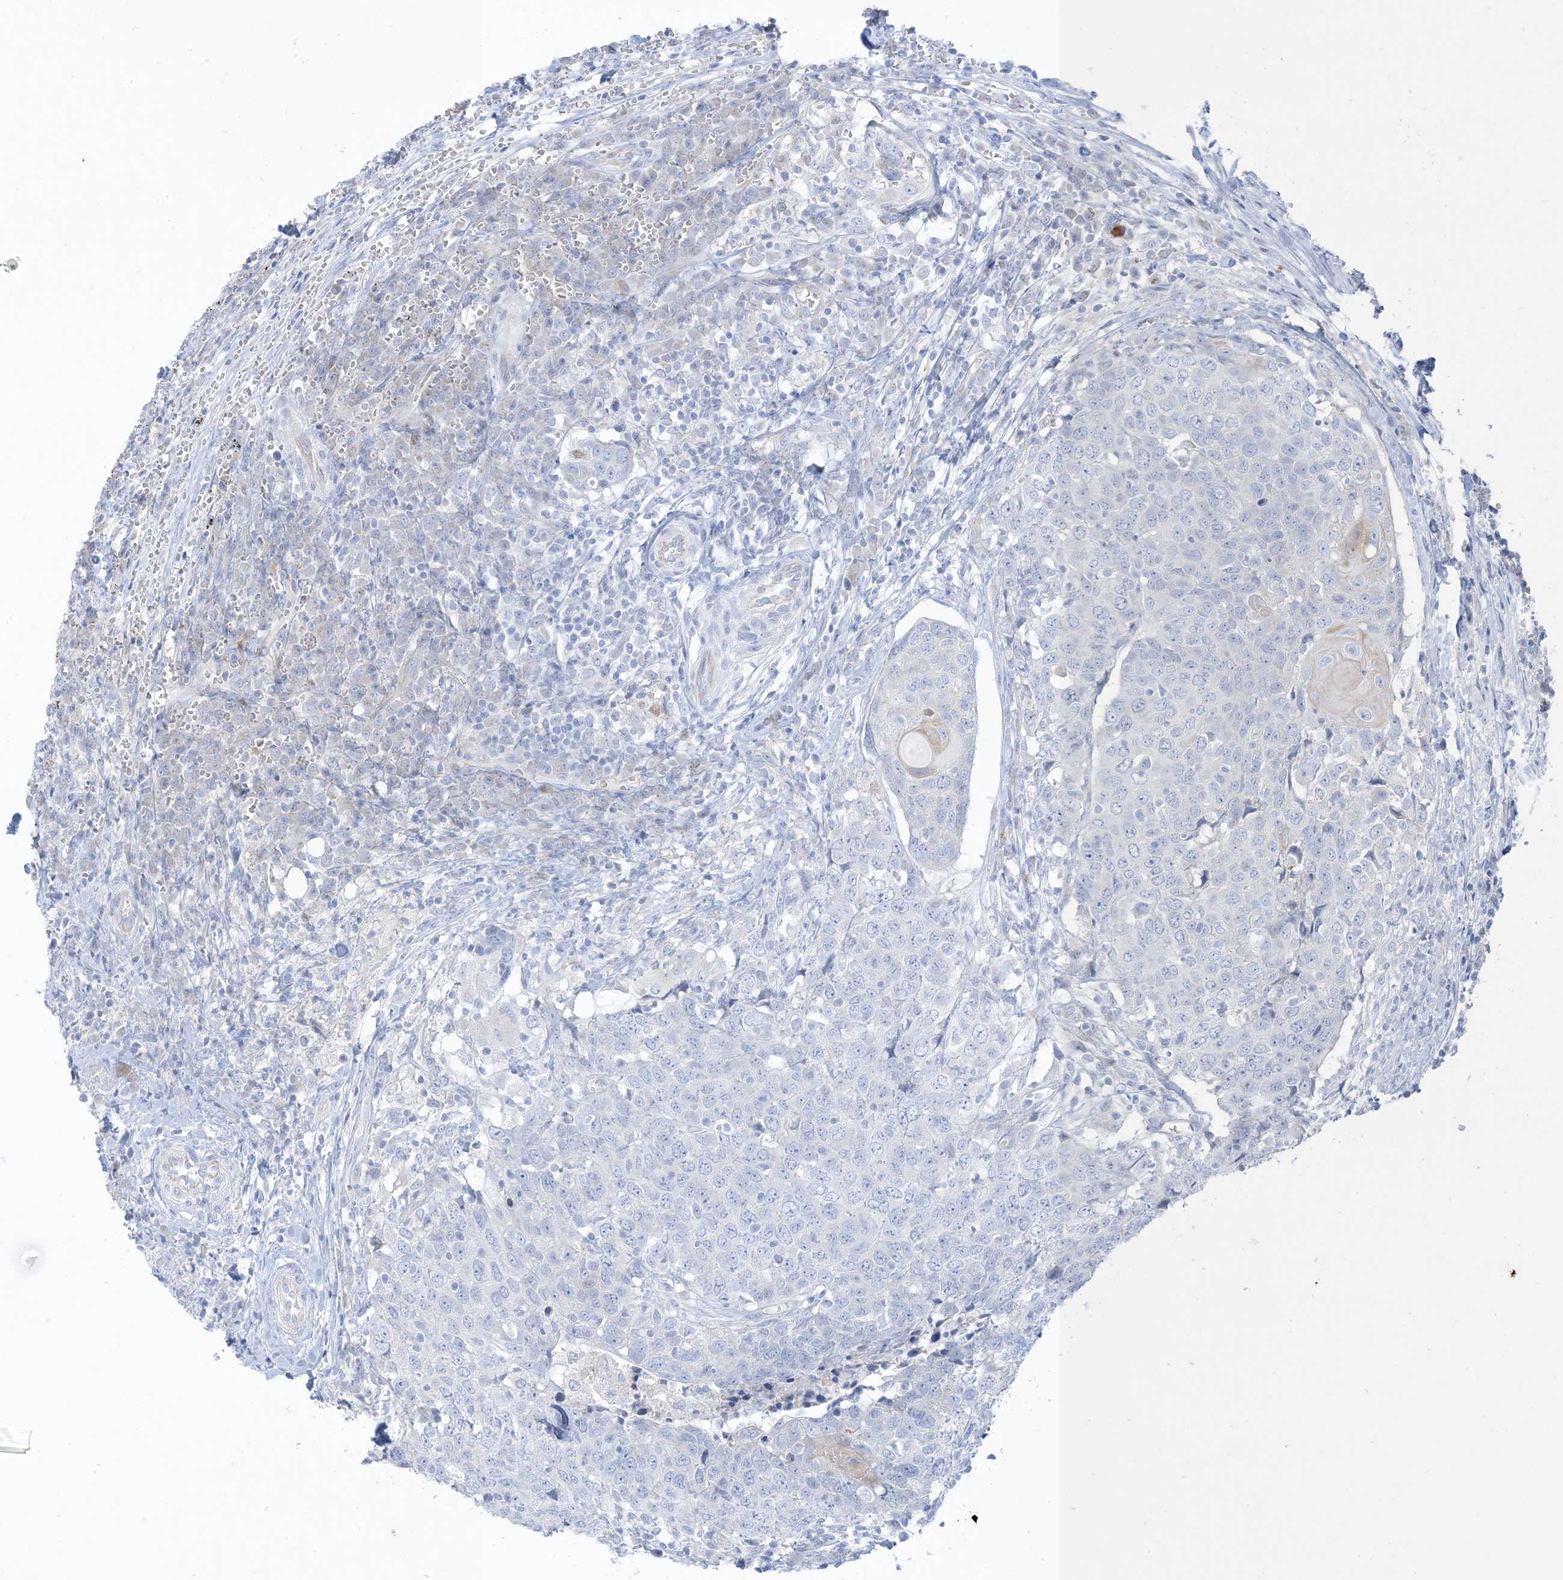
{"staining": {"intensity": "negative", "quantity": "none", "location": "none"}, "tissue": "head and neck cancer", "cell_type": "Tumor cells", "image_type": "cancer", "snomed": [{"axis": "morphology", "description": "Squamous cell carcinoma, NOS"}, {"axis": "topography", "description": "Head-Neck"}], "caption": "Tumor cells show no significant positivity in head and neck cancer (squamous cell carcinoma).", "gene": "XIRP2", "patient": {"sex": "male", "age": 66}}